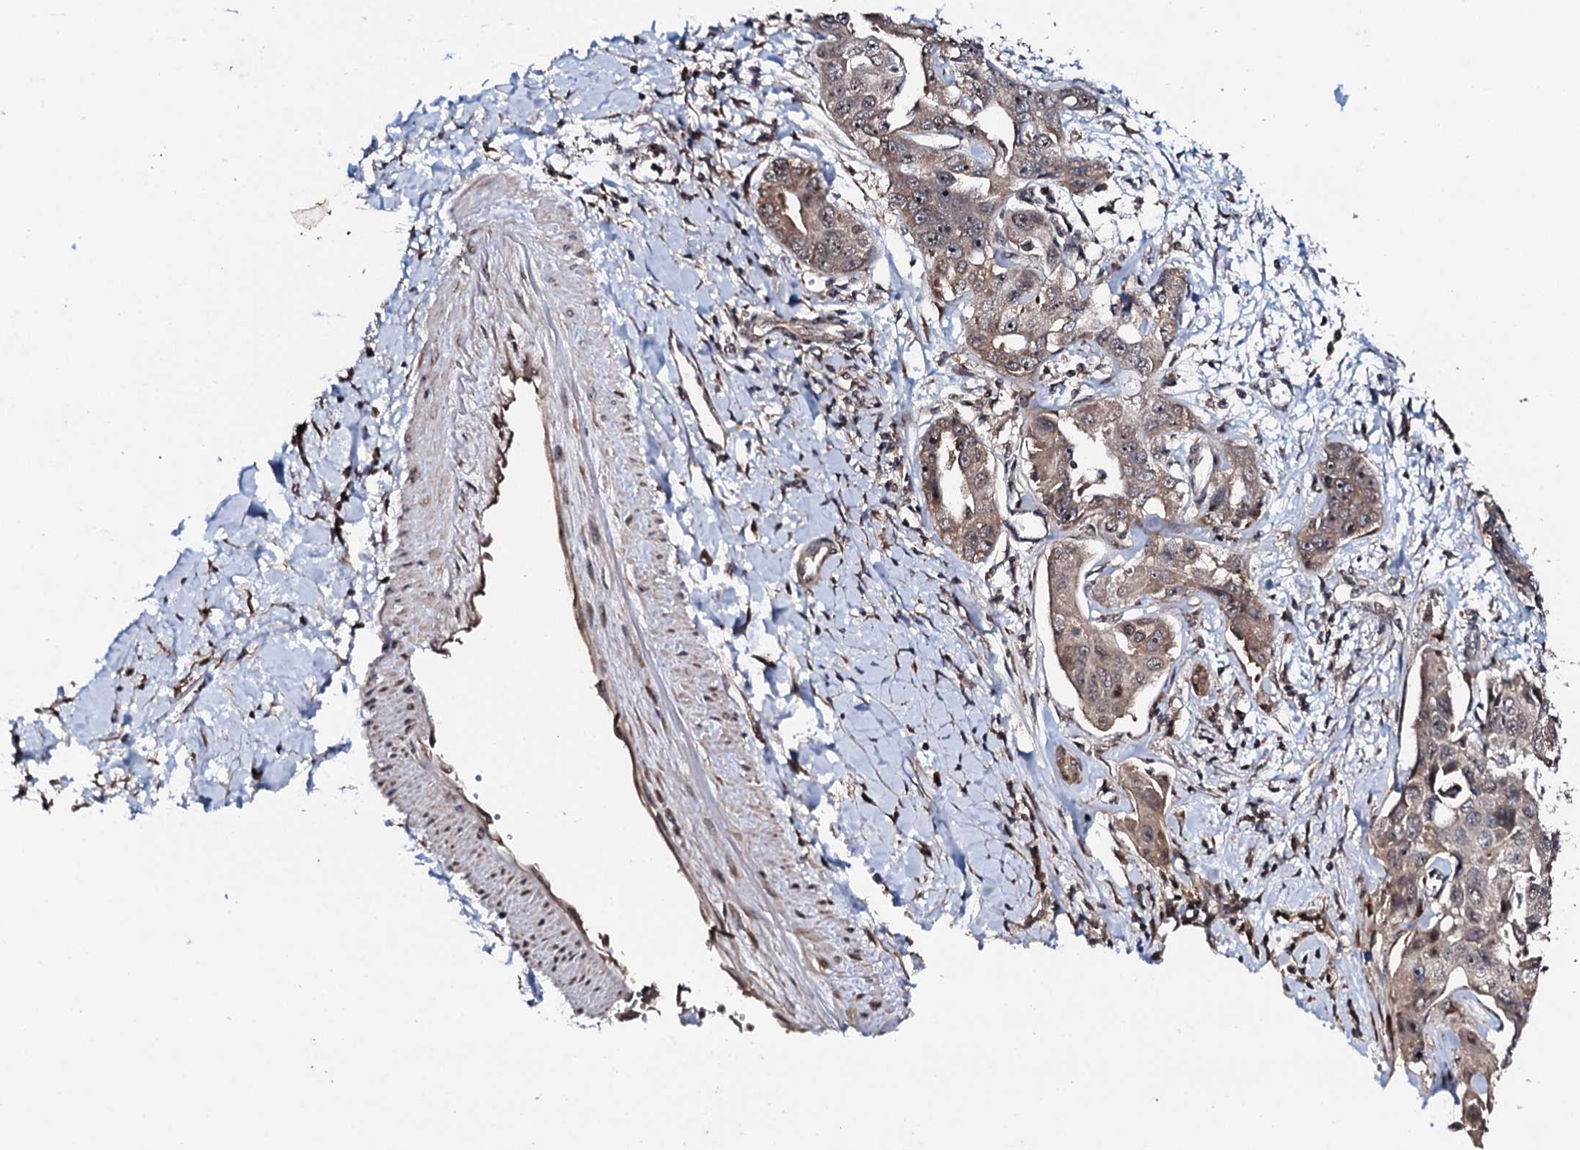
{"staining": {"intensity": "weak", "quantity": "<25%", "location": "cytoplasmic/membranous"}, "tissue": "liver cancer", "cell_type": "Tumor cells", "image_type": "cancer", "snomed": [{"axis": "morphology", "description": "Cholangiocarcinoma"}, {"axis": "topography", "description": "Liver"}], "caption": "Protein analysis of liver cholangiocarcinoma demonstrates no significant expression in tumor cells.", "gene": "FAM111A", "patient": {"sex": "male", "age": 59}}